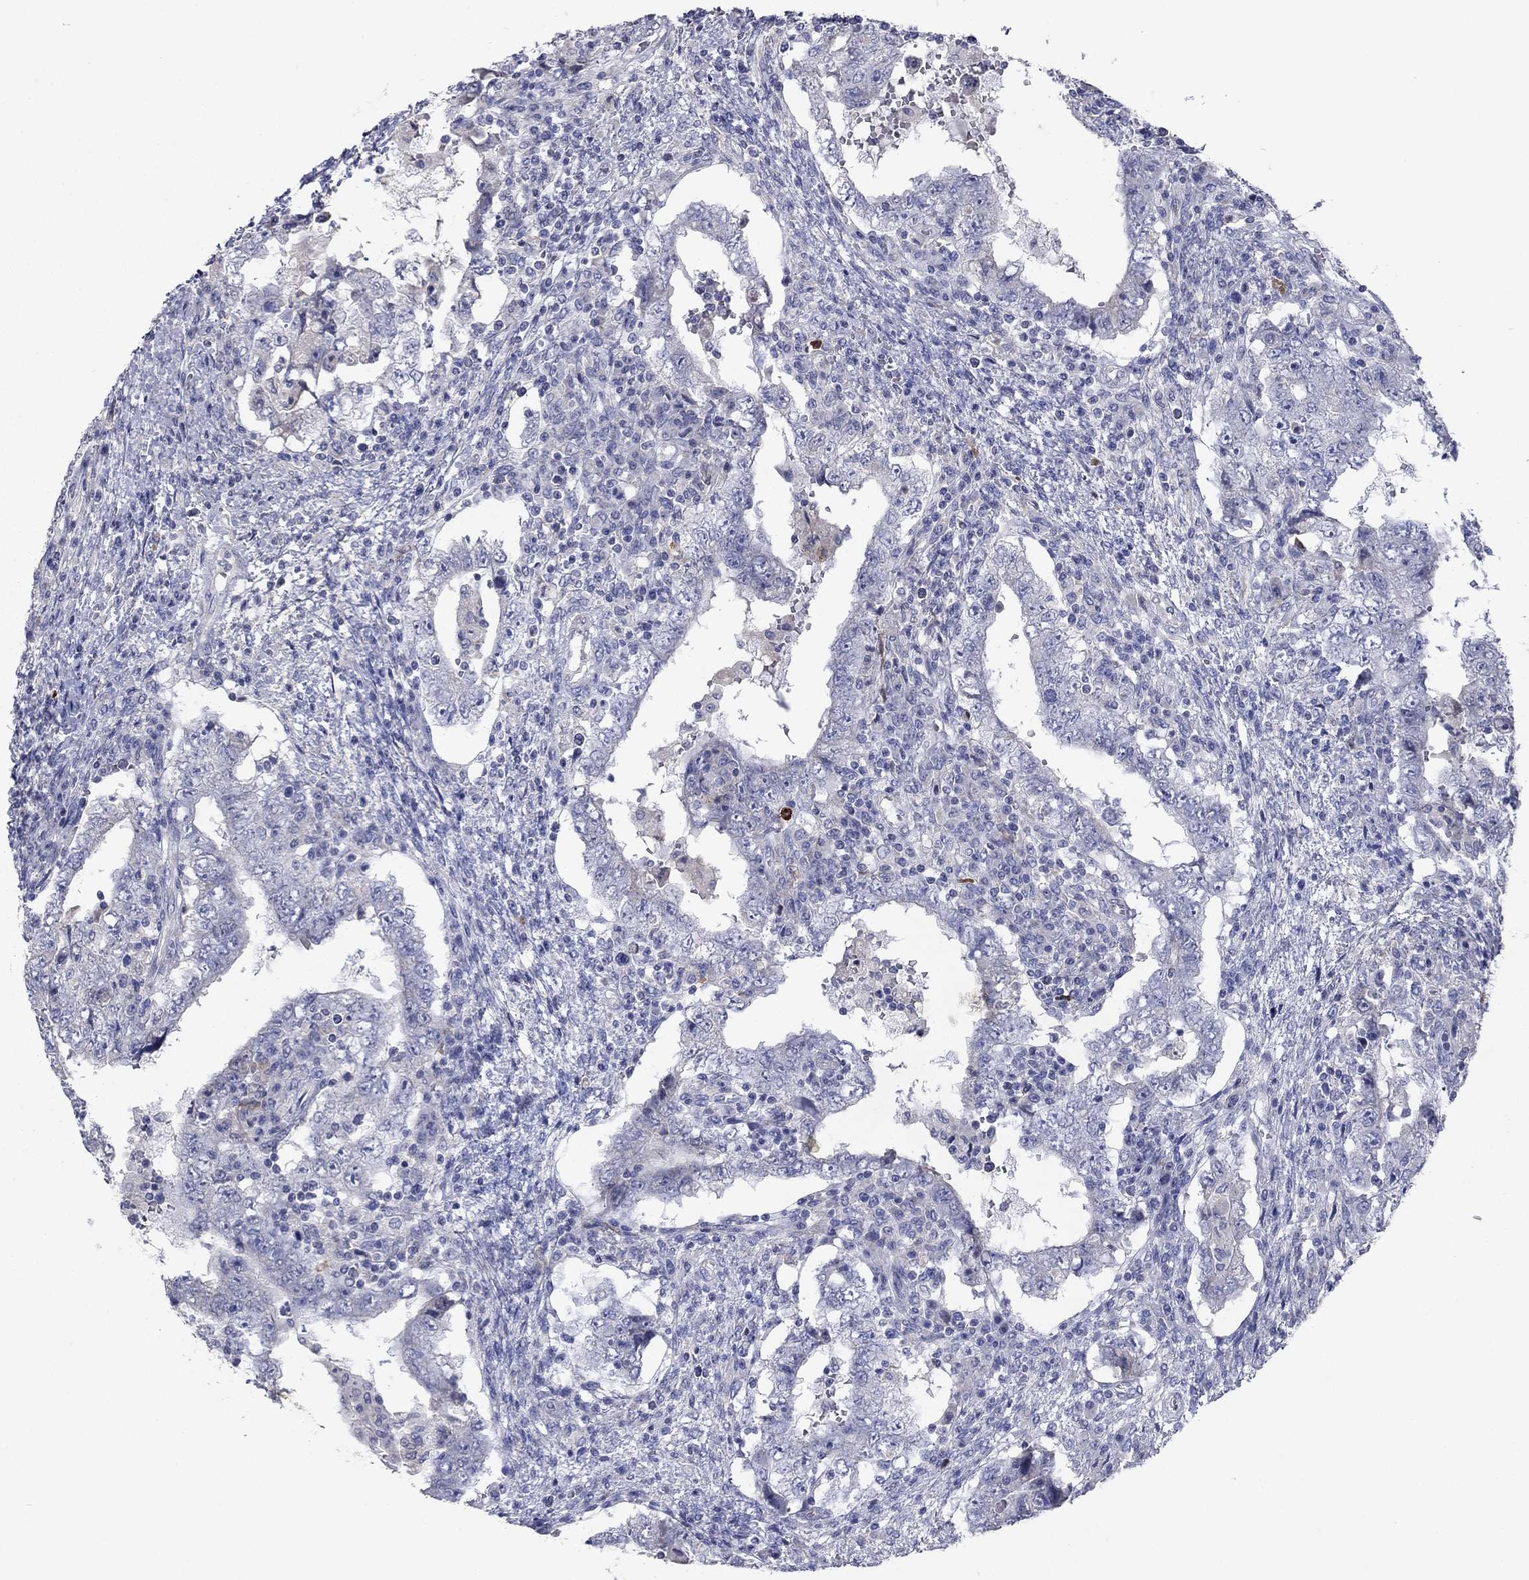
{"staining": {"intensity": "negative", "quantity": "none", "location": "none"}, "tissue": "testis cancer", "cell_type": "Tumor cells", "image_type": "cancer", "snomed": [{"axis": "morphology", "description": "Carcinoma, Embryonal, NOS"}, {"axis": "topography", "description": "Testis"}], "caption": "High power microscopy image of an immunohistochemistry image of testis cancer (embryonal carcinoma), revealing no significant positivity in tumor cells.", "gene": "PTGDS", "patient": {"sex": "male", "age": 26}}